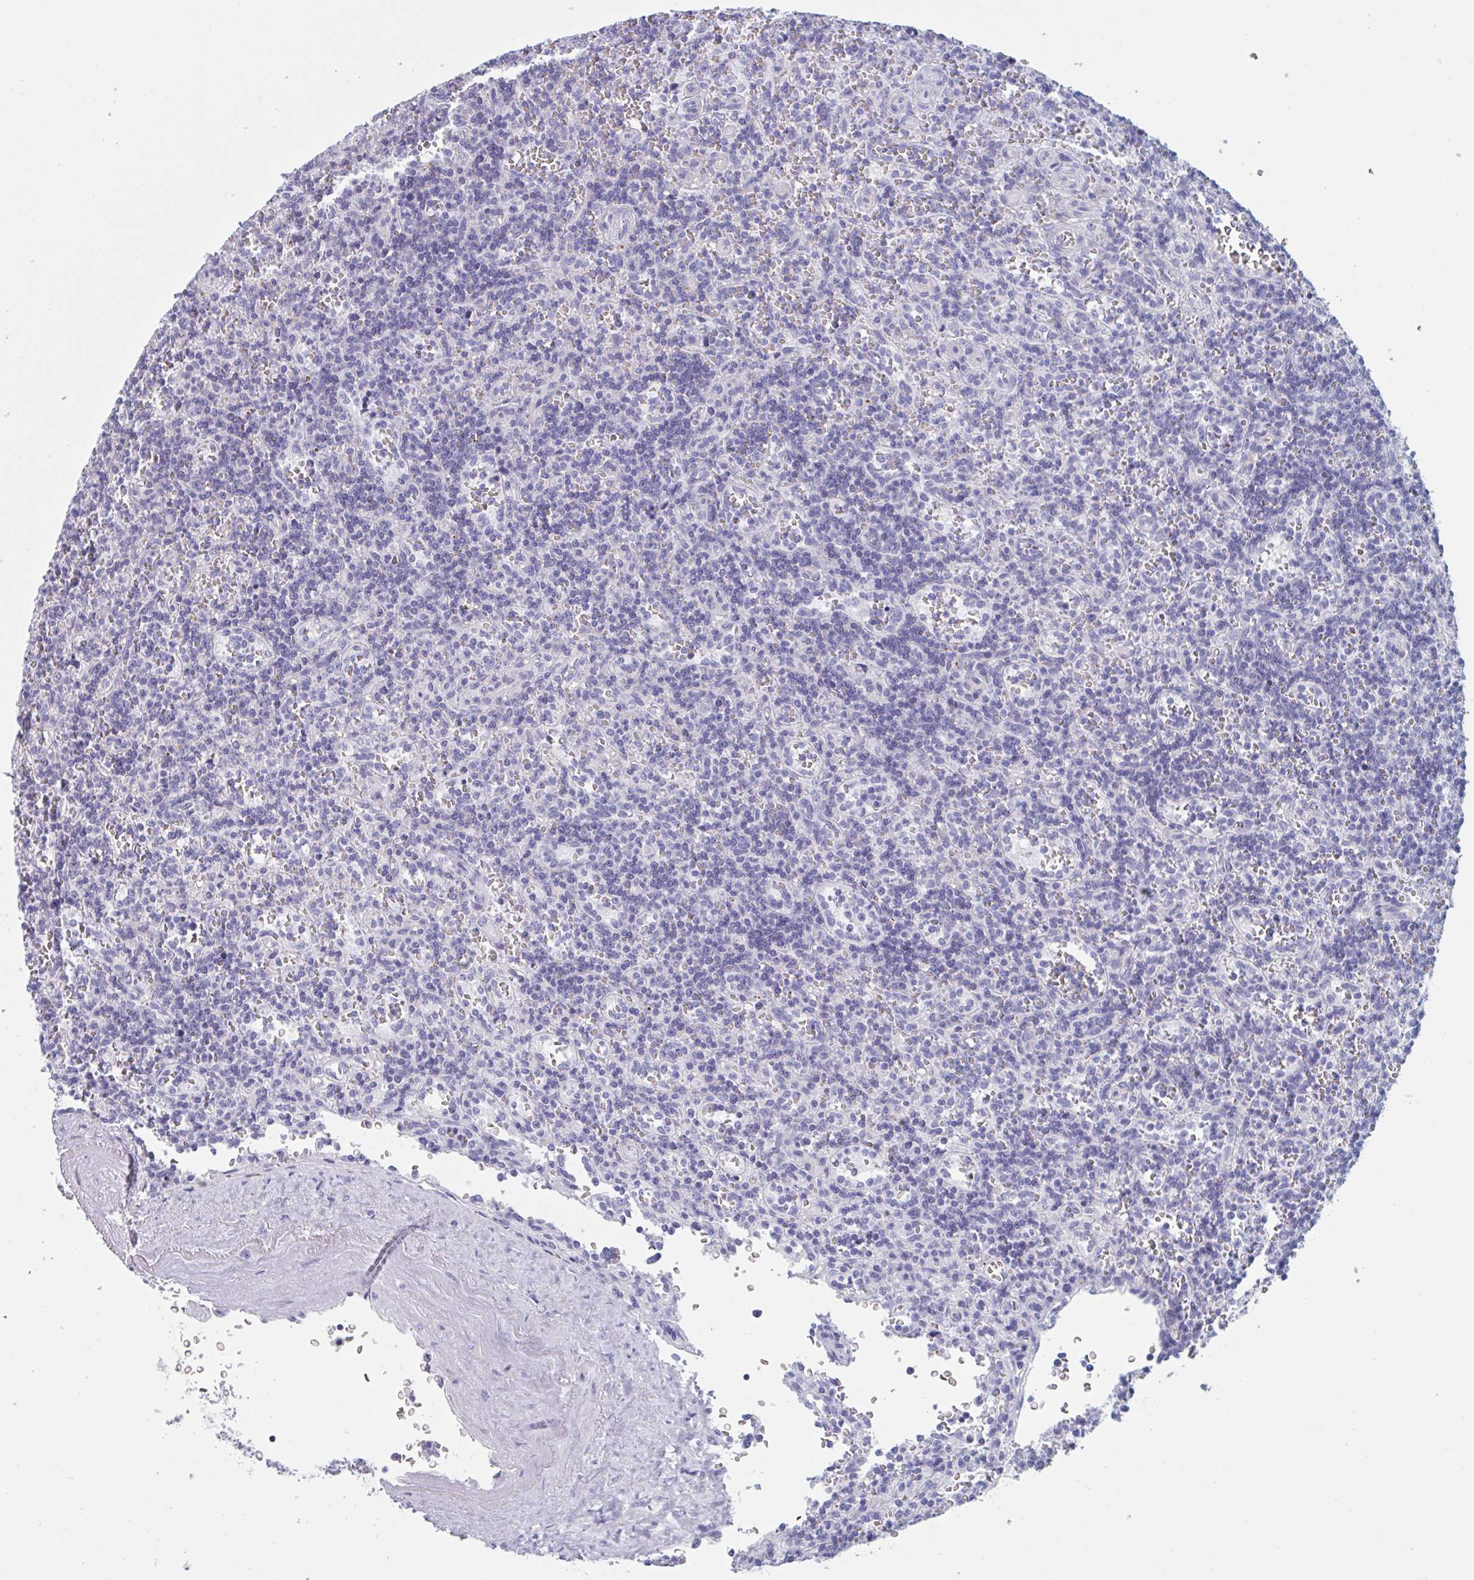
{"staining": {"intensity": "negative", "quantity": "none", "location": "none"}, "tissue": "lymphoma", "cell_type": "Tumor cells", "image_type": "cancer", "snomed": [{"axis": "morphology", "description": "Malignant lymphoma, non-Hodgkin's type, Low grade"}, {"axis": "topography", "description": "Spleen"}], "caption": "Protein analysis of lymphoma exhibits no significant positivity in tumor cells.", "gene": "HSD11B2", "patient": {"sex": "male", "age": 73}}